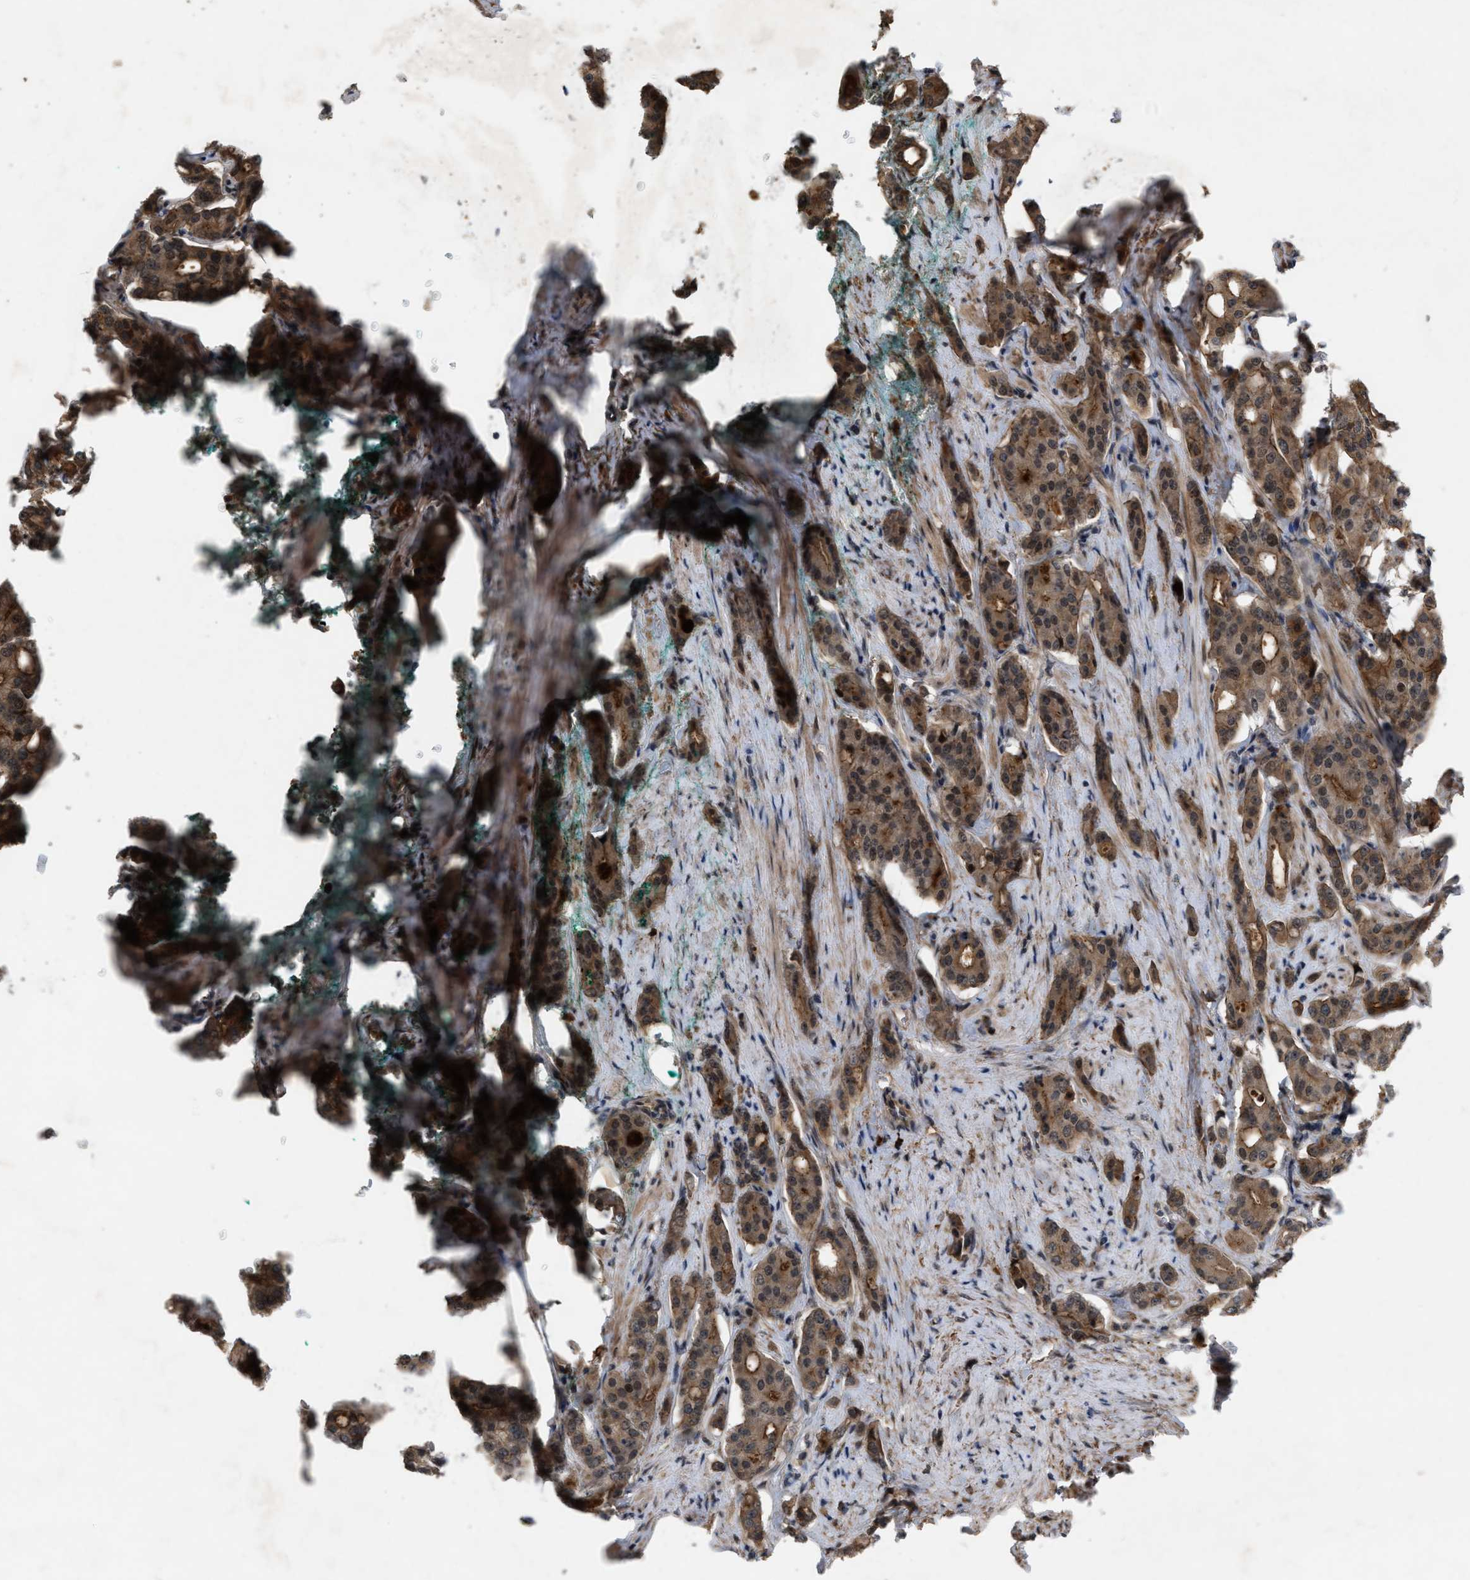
{"staining": {"intensity": "moderate", "quantity": ">75%", "location": "cytoplasmic/membranous,nuclear"}, "tissue": "prostate cancer", "cell_type": "Tumor cells", "image_type": "cancer", "snomed": [{"axis": "morphology", "description": "Adenocarcinoma, High grade"}, {"axis": "topography", "description": "Prostate"}], "caption": "Immunohistochemical staining of human prostate cancer (high-grade adenocarcinoma) reveals moderate cytoplasmic/membranous and nuclear protein positivity in about >75% of tumor cells.", "gene": "MFSD6", "patient": {"sex": "male", "age": 71}}